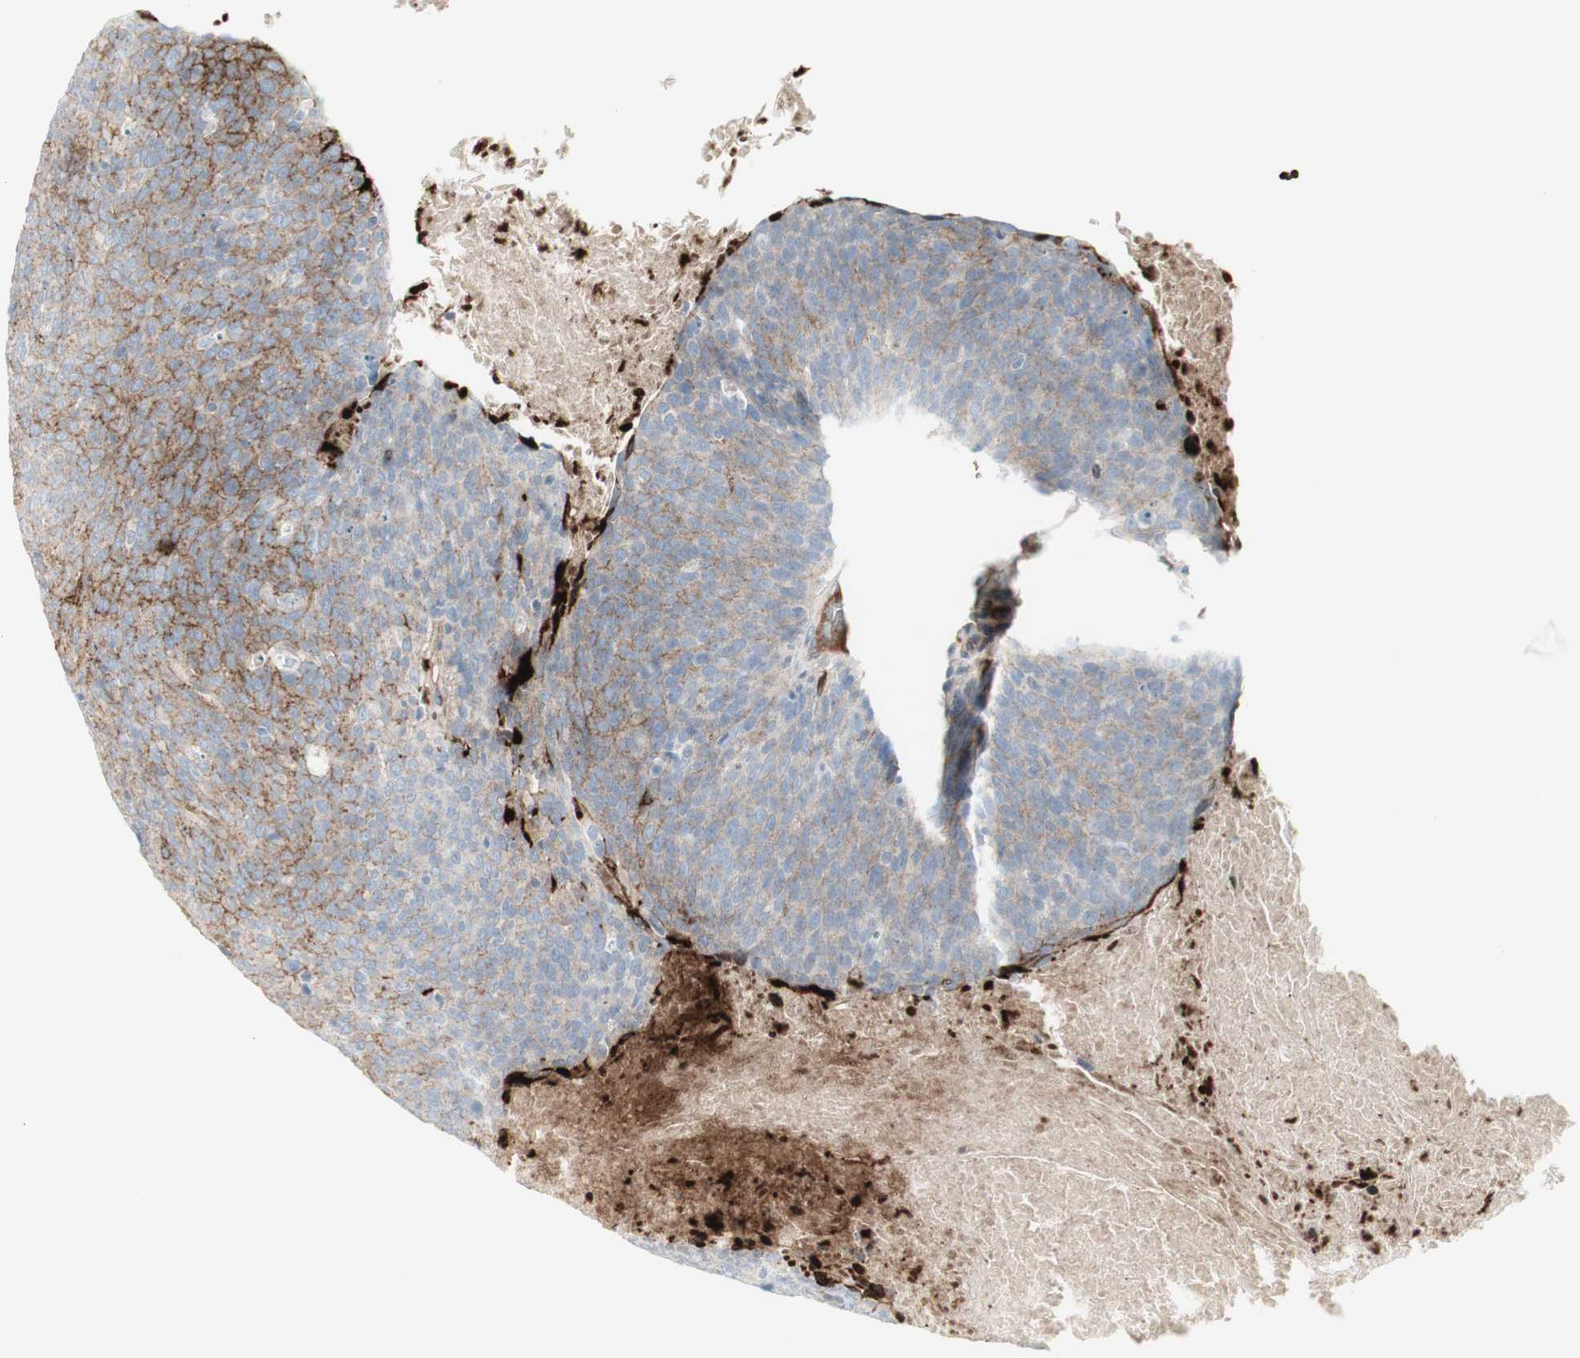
{"staining": {"intensity": "moderate", "quantity": ">75%", "location": "cytoplasmic/membranous"}, "tissue": "head and neck cancer", "cell_type": "Tumor cells", "image_type": "cancer", "snomed": [{"axis": "morphology", "description": "Squamous cell carcinoma, NOS"}, {"axis": "morphology", "description": "Squamous cell carcinoma, metastatic, NOS"}, {"axis": "topography", "description": "Lymph node"}, {"axis": "topography", "description": "Head-Neck"}], "caption": "This histopathology image displays immunohistochemistry (IHC) staining of human head and neck cancer, with medium moderate cytoplasmic/membranous expression in about >75% of tumor cells.", "gene": "MDK", "patient": {"sex": "male", "age": 62}}